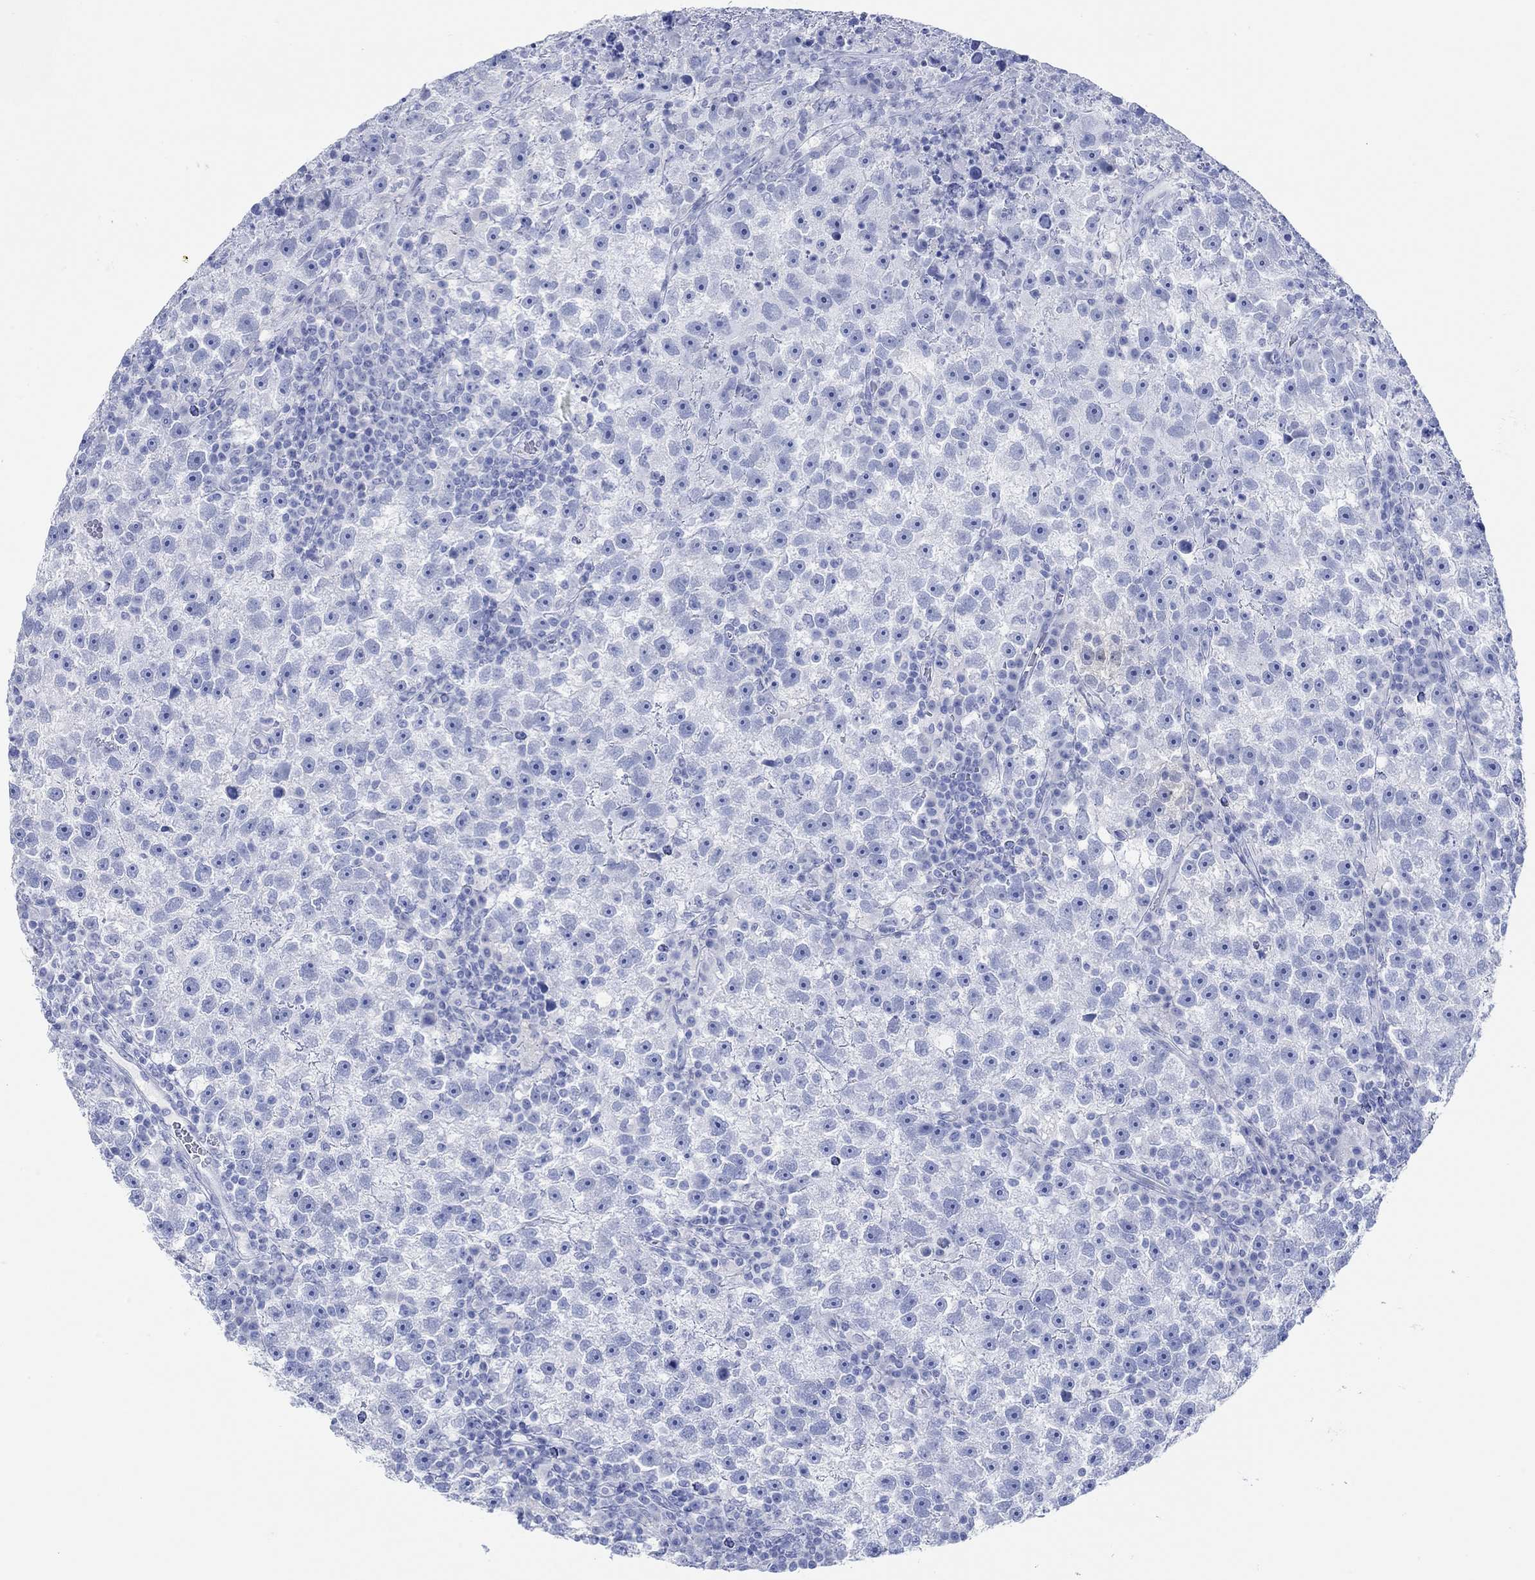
{"staining": {"intensity": "negative", "quantity": "none", "location": "none"}, "tissue": "testis cancer", "cell_type": "Tumor cells", "image_type": "cancer", "snomed": [{"axis": "morphology", "description": "Seminoma, NOS"}, {"axis": "topography", "description": "Testis"}], "caption": "This is a image of immunohistochemistry staining of testis cancer (seminoma), which shows no positivity in tumor cells.", "gene": "AK8", "patient": {"sex": "male", "age": 47}}